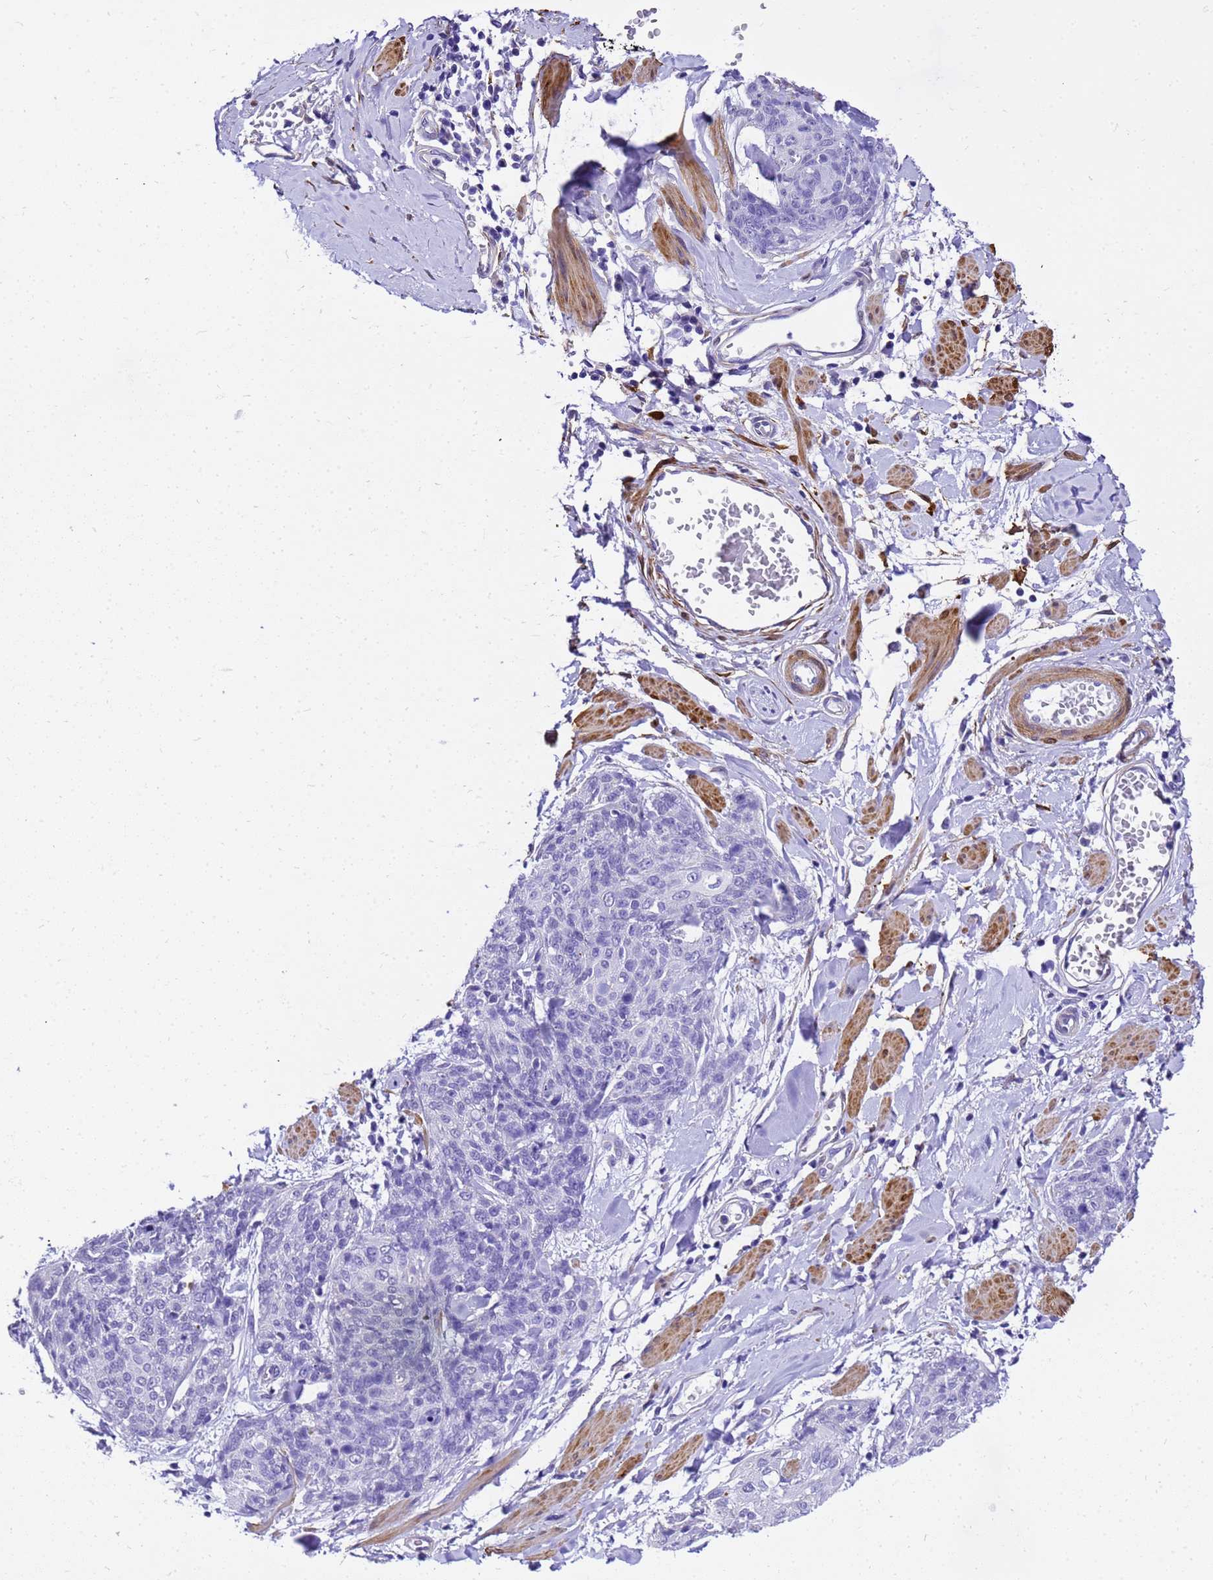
{"staining": {"intensity": "negative", "quantity": "none", "location": "none"}, "tissue": "skin cancer", "cell_type": "Tumor cells", "image_type": "cancer", "snomed": [{"axis": "morphology", "description": "Squamous cell carcinoma, NOS"}, {"axis": "topography", "description": "Skin"}, {"axis": "topography", "description": "Vulva"}], "caption": "A high-resolution micrograph shows immunohistochemistry (IHC) staining of skin cancer (squamous cell carcinoma), which displays no significant expression in tumor cells.", "gene": "HSPB6", "patient": {"sex": "female", "age": 85}}